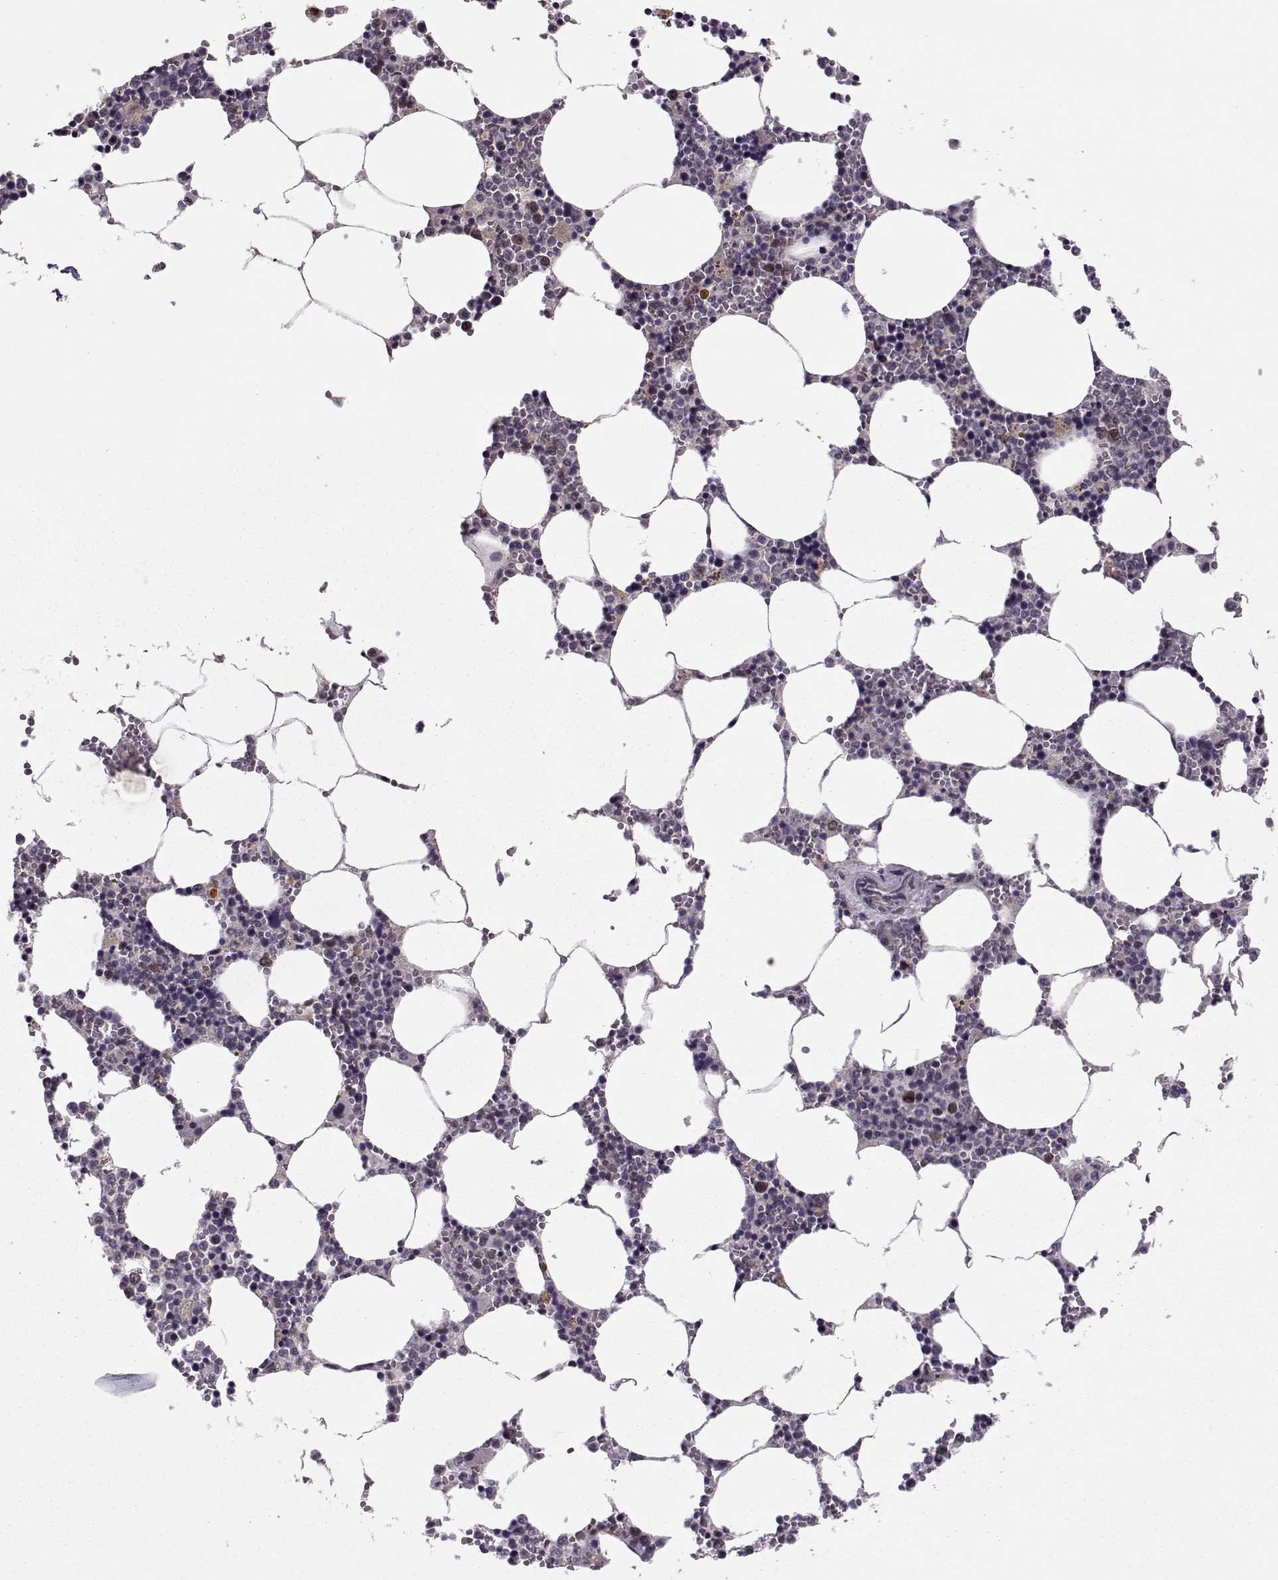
{"staining": {"intensity": "weak", "quantity": "<25%", "location": "nuclear"}, "tissue": "bone marrow", "cell_type": "Hematopoietic cells", "image_type": "normal", "snomed": [{"axis": "morphology", "description": "Normal tissue, NOS"}, {"axis": "topography", "description": "Bone marrow"}], "caption": "IHC micrograph of benign bone marrow stained for a protein (brown), which exhibits no expression in hematopoietic cells. The staining was performed using DAB to visualize the protein expression in brown, while the nuclei were stained in blue with hematoxylin (Magnification: 20x).", "gene": "CDK4", "patient": {"sex": "female", "age": 64}}